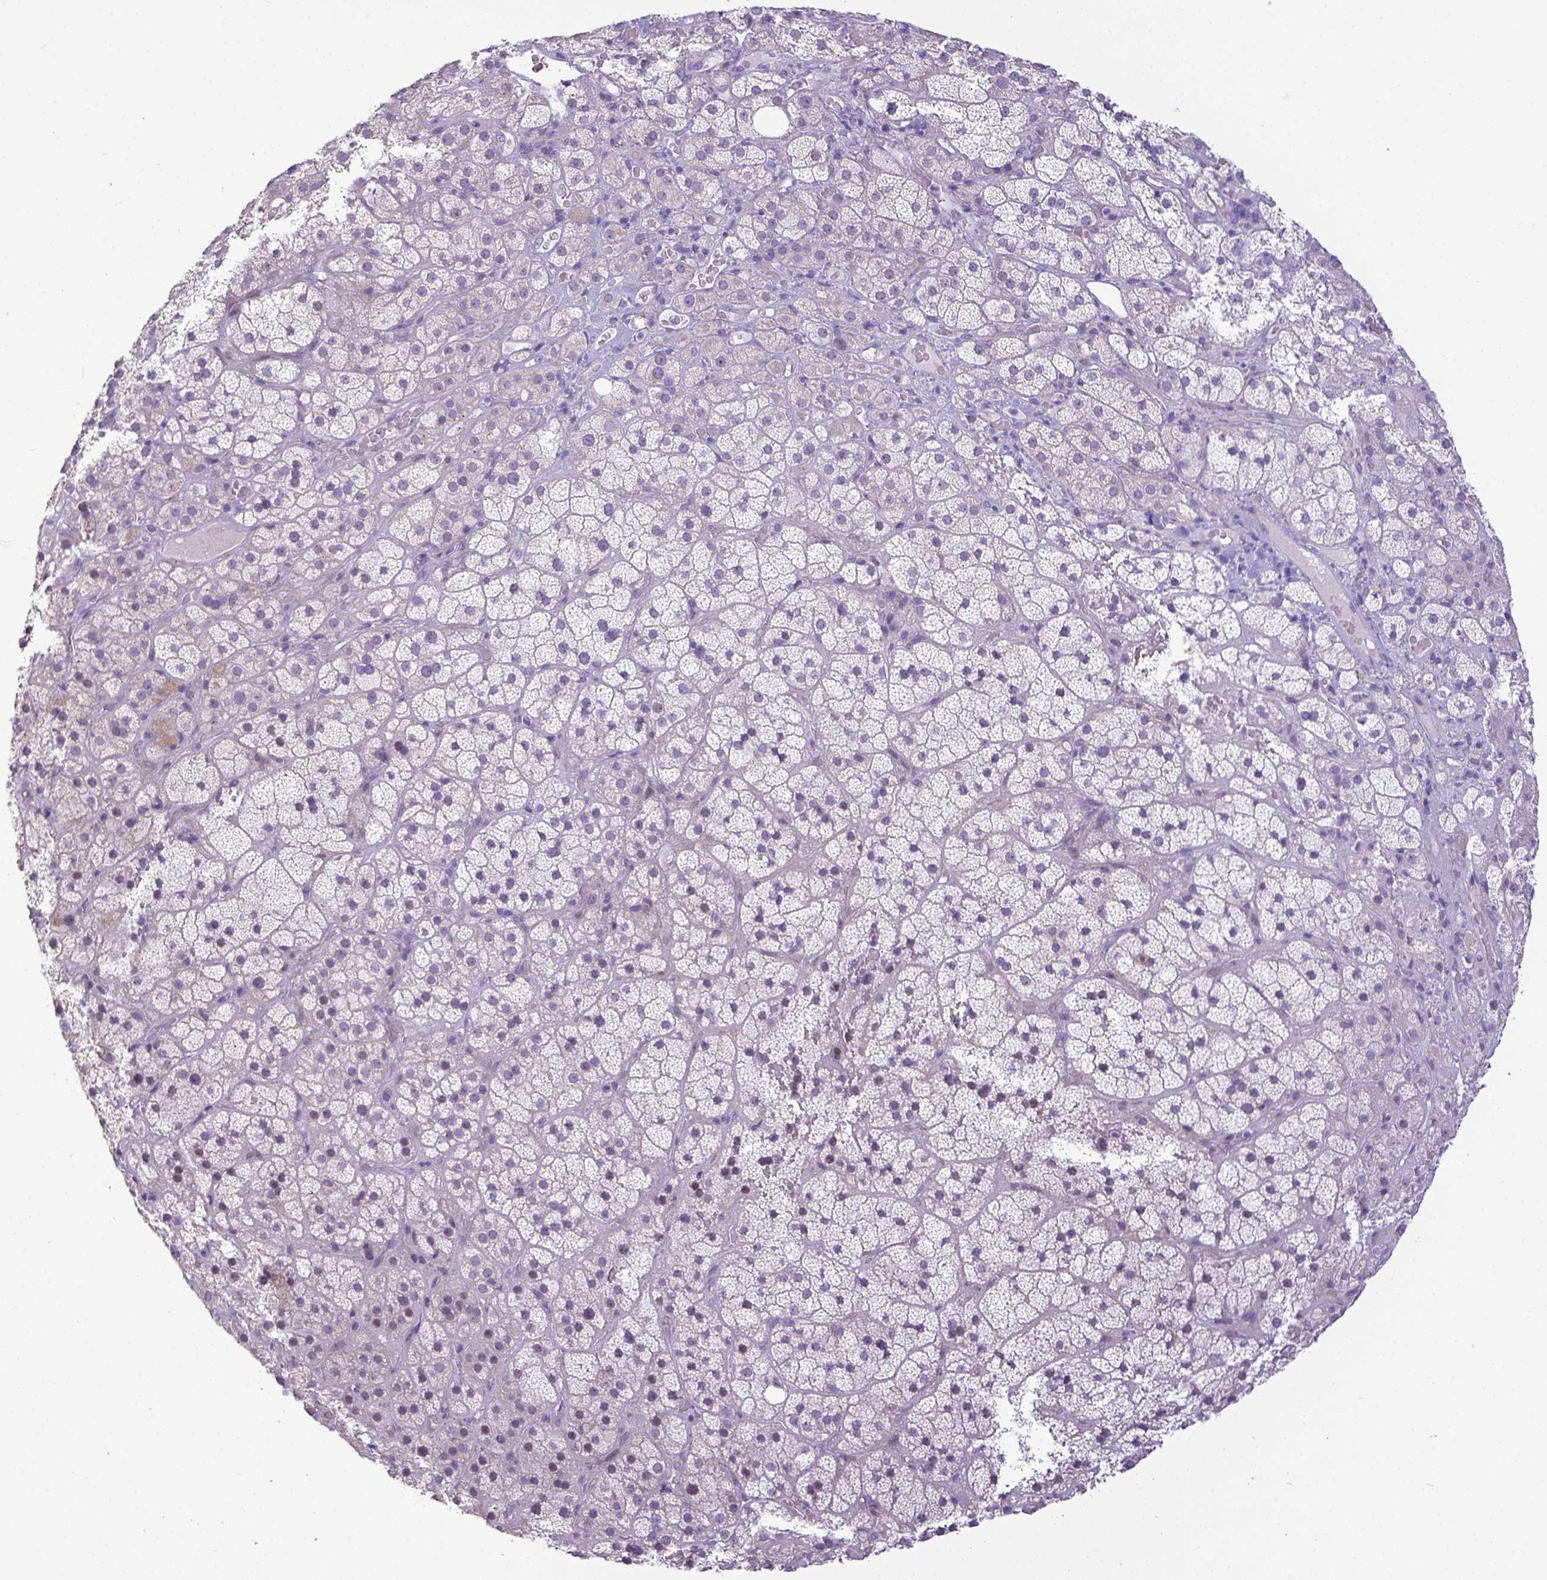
{"staining": {"intensity": "negative", "quantity": "none", "location": "none"}, "tissue": "adrenal gland", "cell_type": "Glandular cells", "image_type": "normal", "snomed": [{"axis": "morphology", "description": "Normal tissue, NOS"}, {"axis": "topography", "description": "Adrenal gland"}], "caption": "Immunohistochemistry of unremarkable human adrenal gland displays no positivity in glandular cells. (Stains: DAB immunohistochemistry (IHC) with hematoxylin counter stain, Microscopy: brightfield microscopy at high magnification).", "gene": "CD40", "patient": {"sex": "male", "age": 57}}